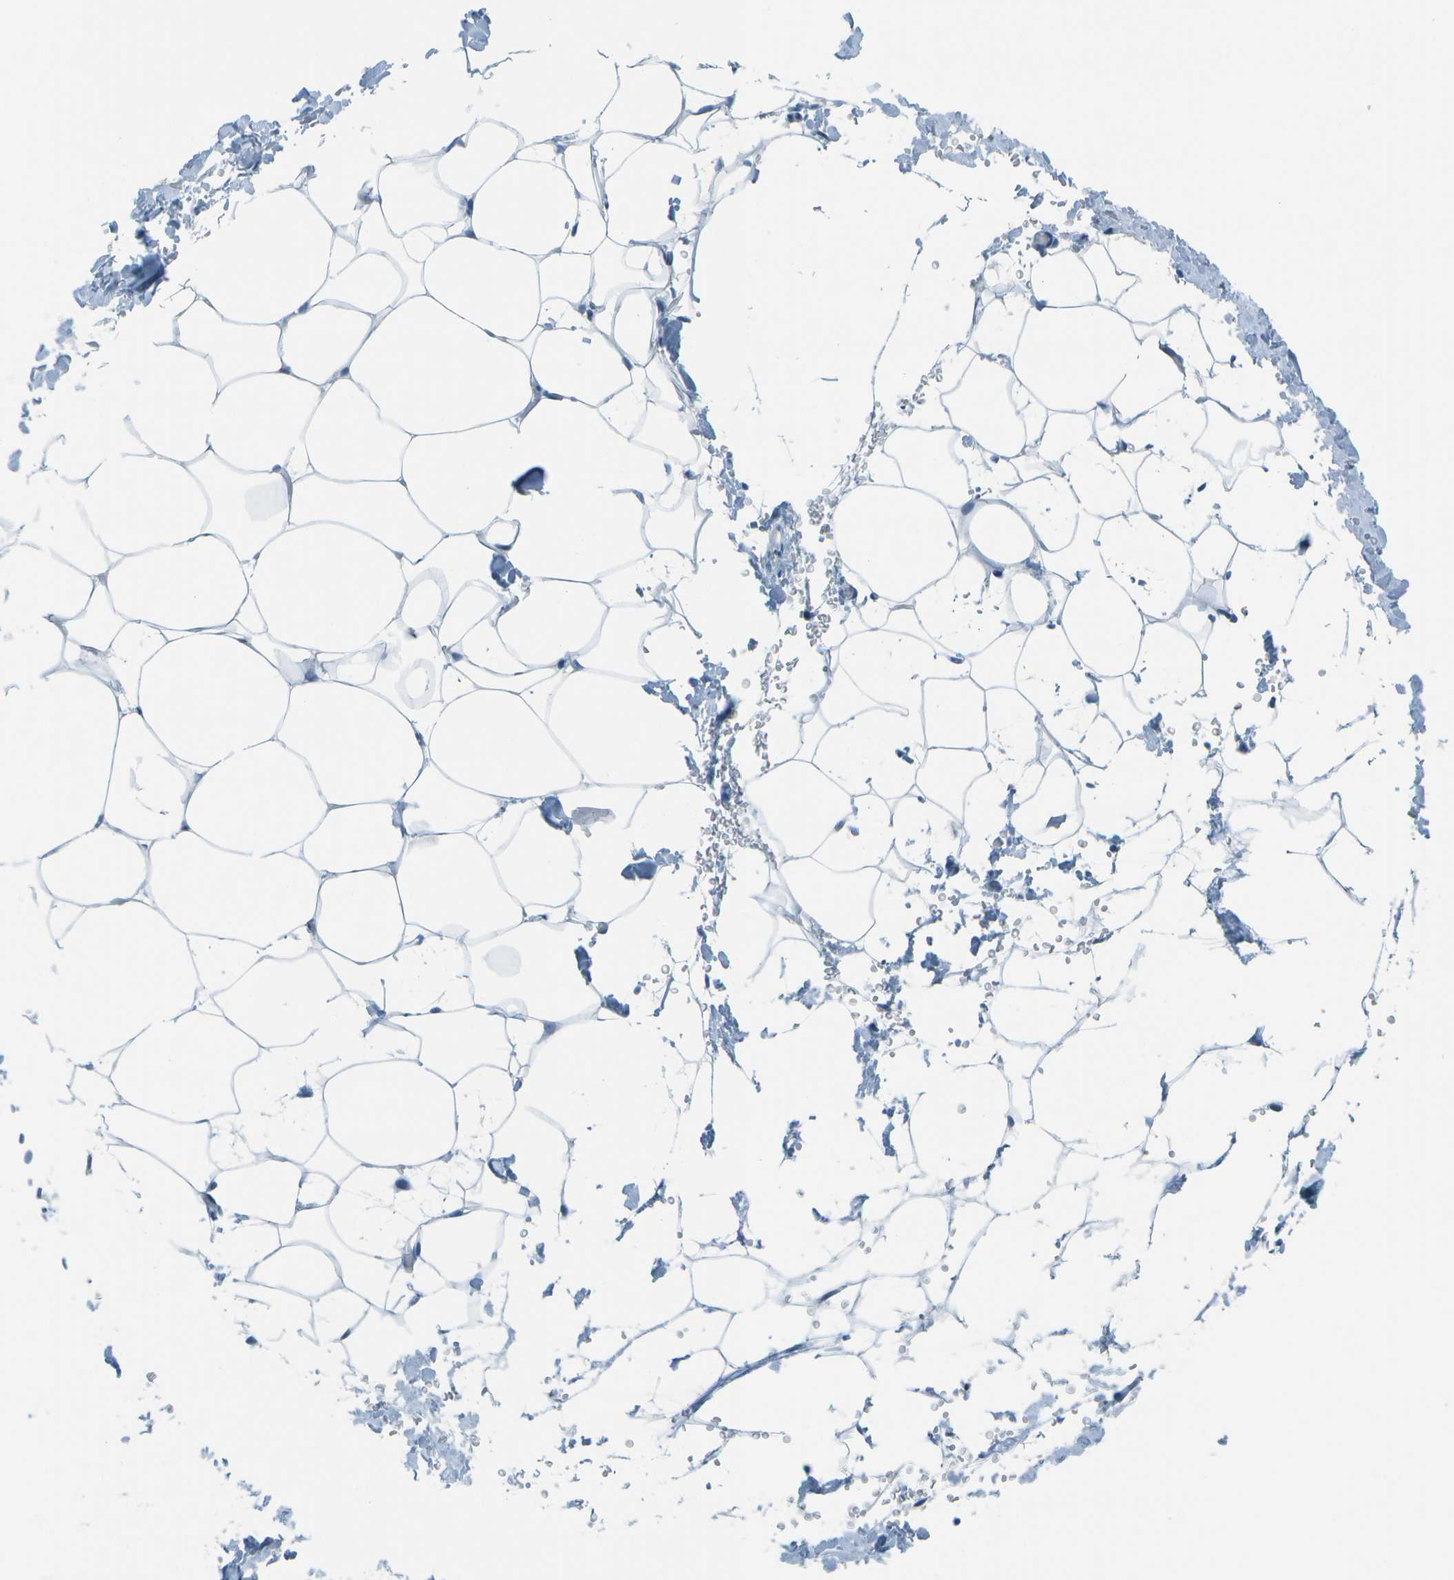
{"staining": {"intensity": "negative", "quantity": "none", "location": "none"}, "tissue": "adipose tissue", "cell_type": "Adipocytes", "image_type": "normal", "snomed": [{"axis": "morphology", "description": "Normal tissue, NOS"}, {"axis": "topography", "description": "Breast"}, {"axis": "topography", "description": "Adipose tissue"}], "caption": "This photomicrograph is of benign adipose tissue stained with immunohistochemistry to label a protein in brown with the nuclei are counter-stained blue. There is no staining in adipocytes. (DAB (3,3'-diaminobenzidine) IHC, high magnification).", "gene": "FGF1", "patient": {"sex": "female", "age": 25}}